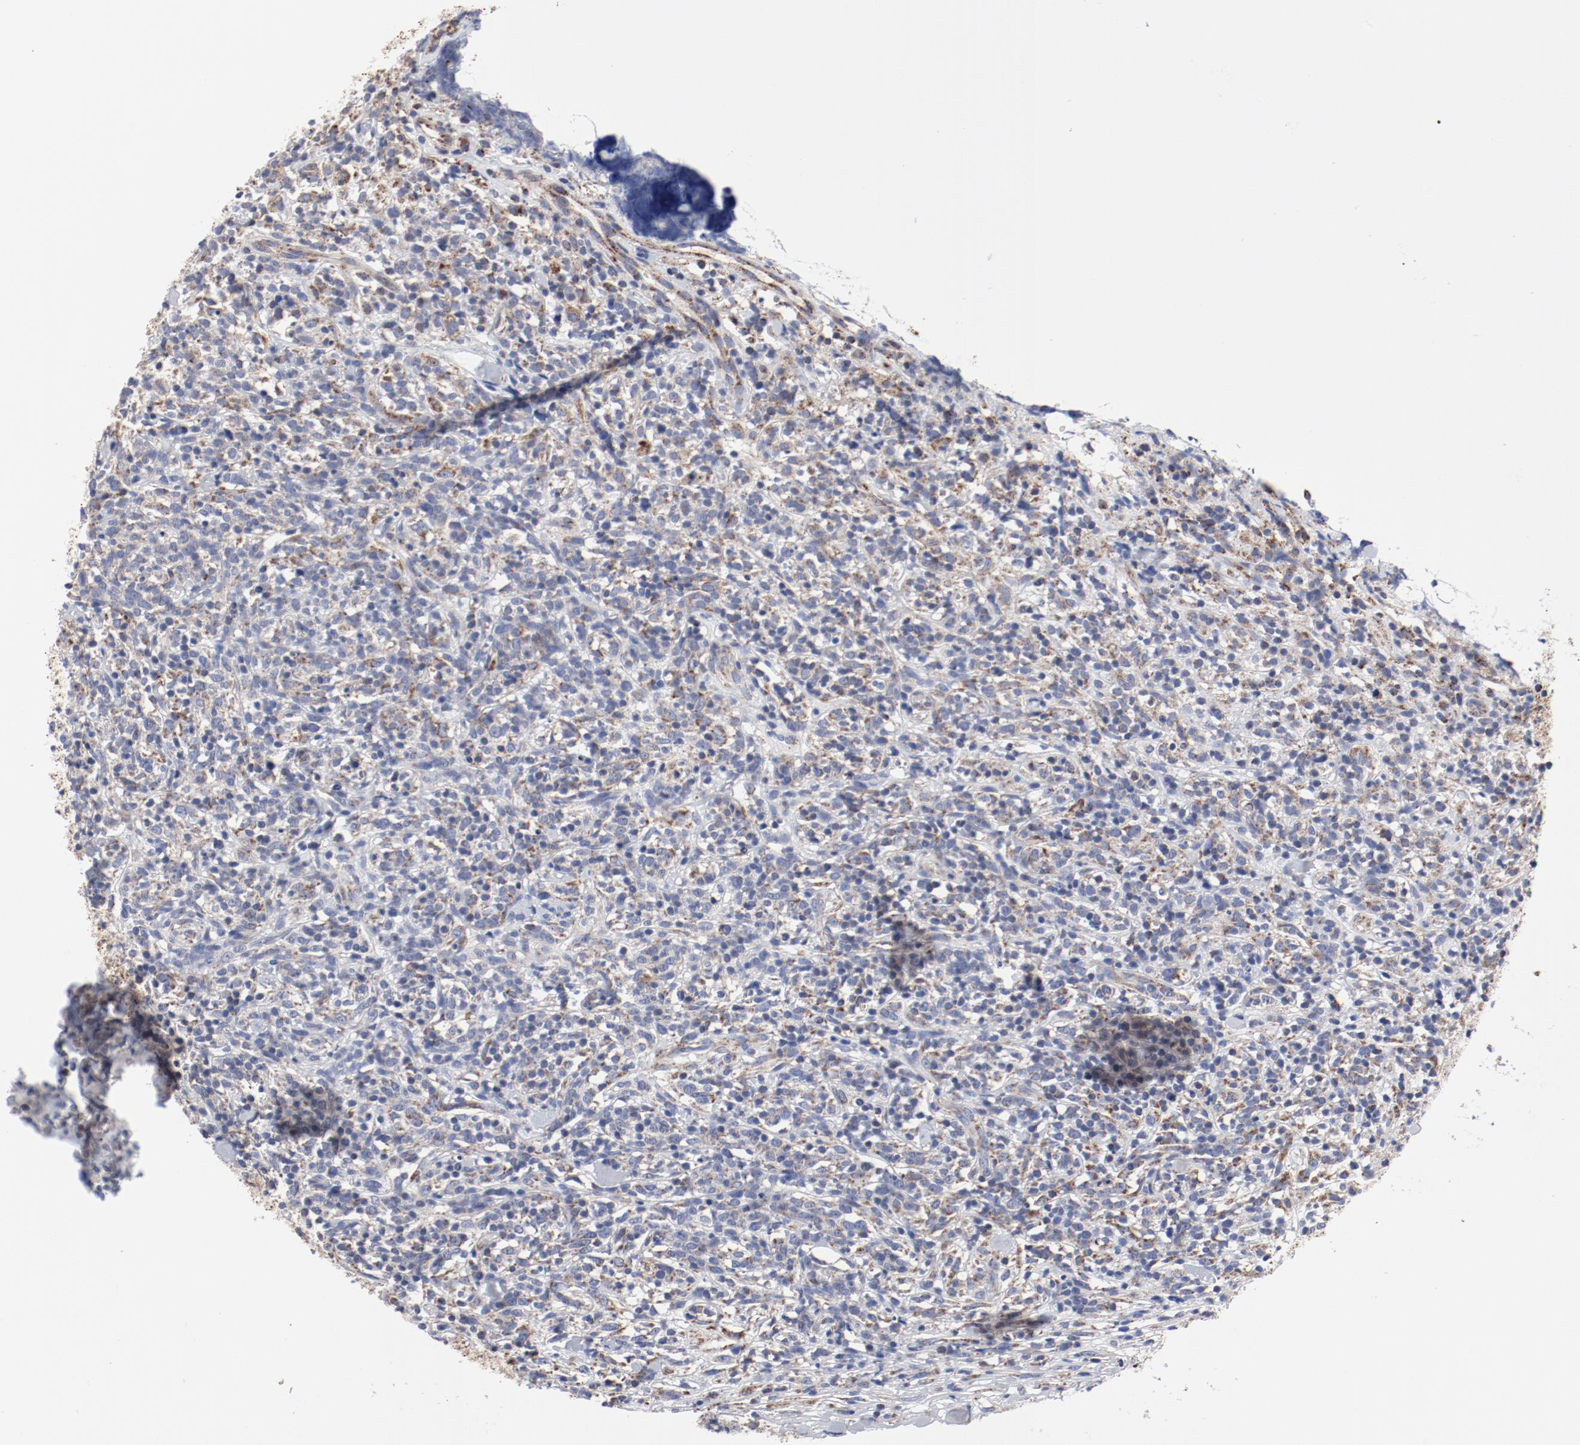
{"staining": {"intensity": "moderate", "quantity": "25%-75%", "location": "cytoplasmic/membranous"}, "tissue": "lymphoma", "cell_type": "Tumor cells", "image_type": "cancer", "snomed": [{"axis": "morphology", "description": "Malignant lymphoma, non-Hodgkin's type, High grade"}, {"axis": "topography", "description": "Lymph node"}], "caption": "Protein expression analysis of human lymphoma reveals moderate cytoplasmic/membranous positivity in about 25%-75% of tumor cells. The staining was performed using DAB to visualize the protein expression in brown, while the nuclei were stained in blue with hematoxylin (Magnification: 20x).", "gene": "NDUFV2", "patient": {"sex": "female", "age": 73}}